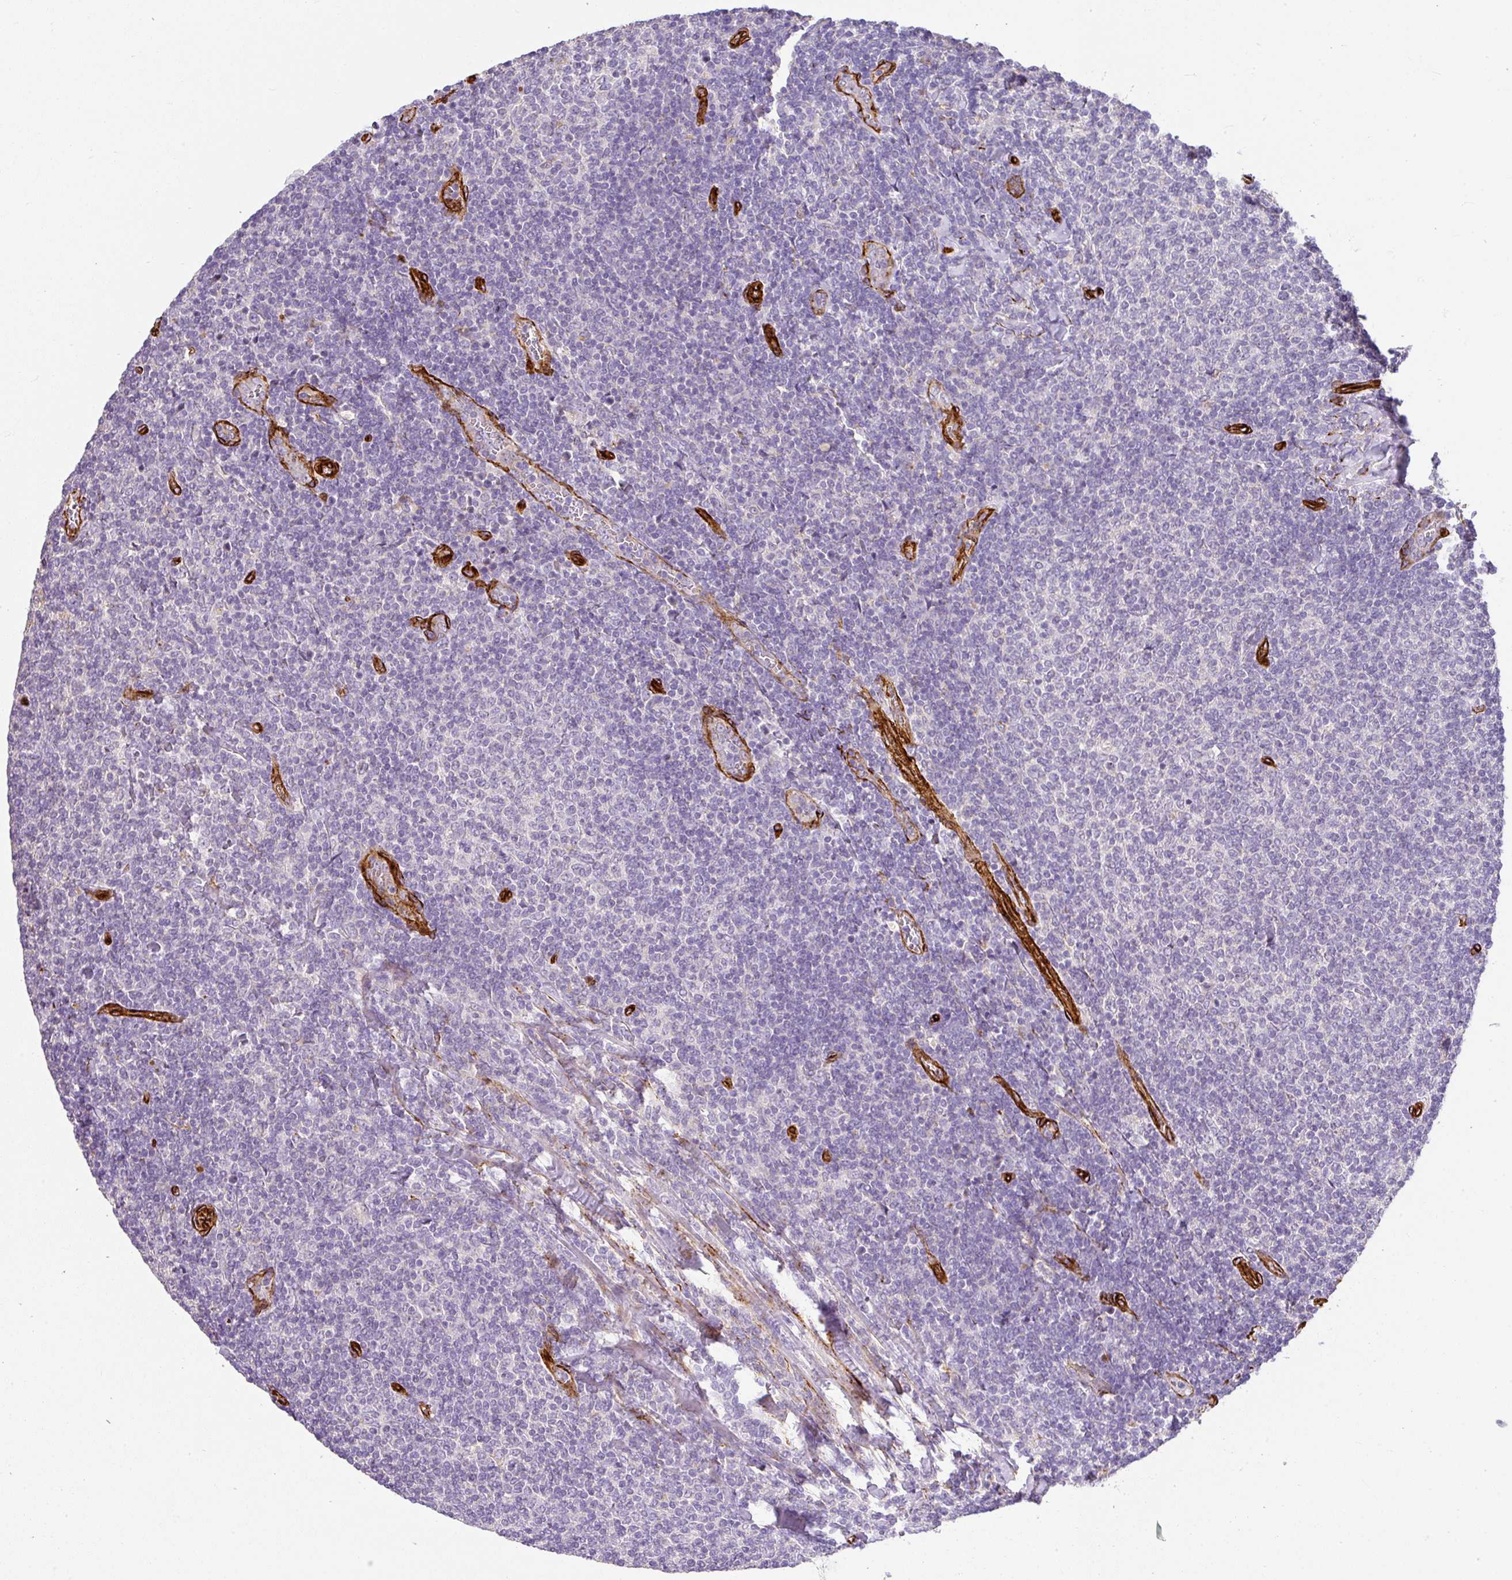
{"staining": {"intensity": "negative", "quantity": "none", "location": "none"}, "tissue": "lymphoma", "cell_type": "Tumor cells", "image_type": "cancer", "snomed": [{"axis": "morphology", "description": "Malignant lymphoma, non-Hodgkin's type, Low grade"}, {"axis": "topography", "description": "Lymph node"}], "caption": "A micrograph of malignant lymphoma, non-Hodgkin's type (low-grade) stained for a protein demonstrates no brown staining in tumor cells.", "gene": "SLC25A17", "patient": {"sex": "male", "age": 52}}